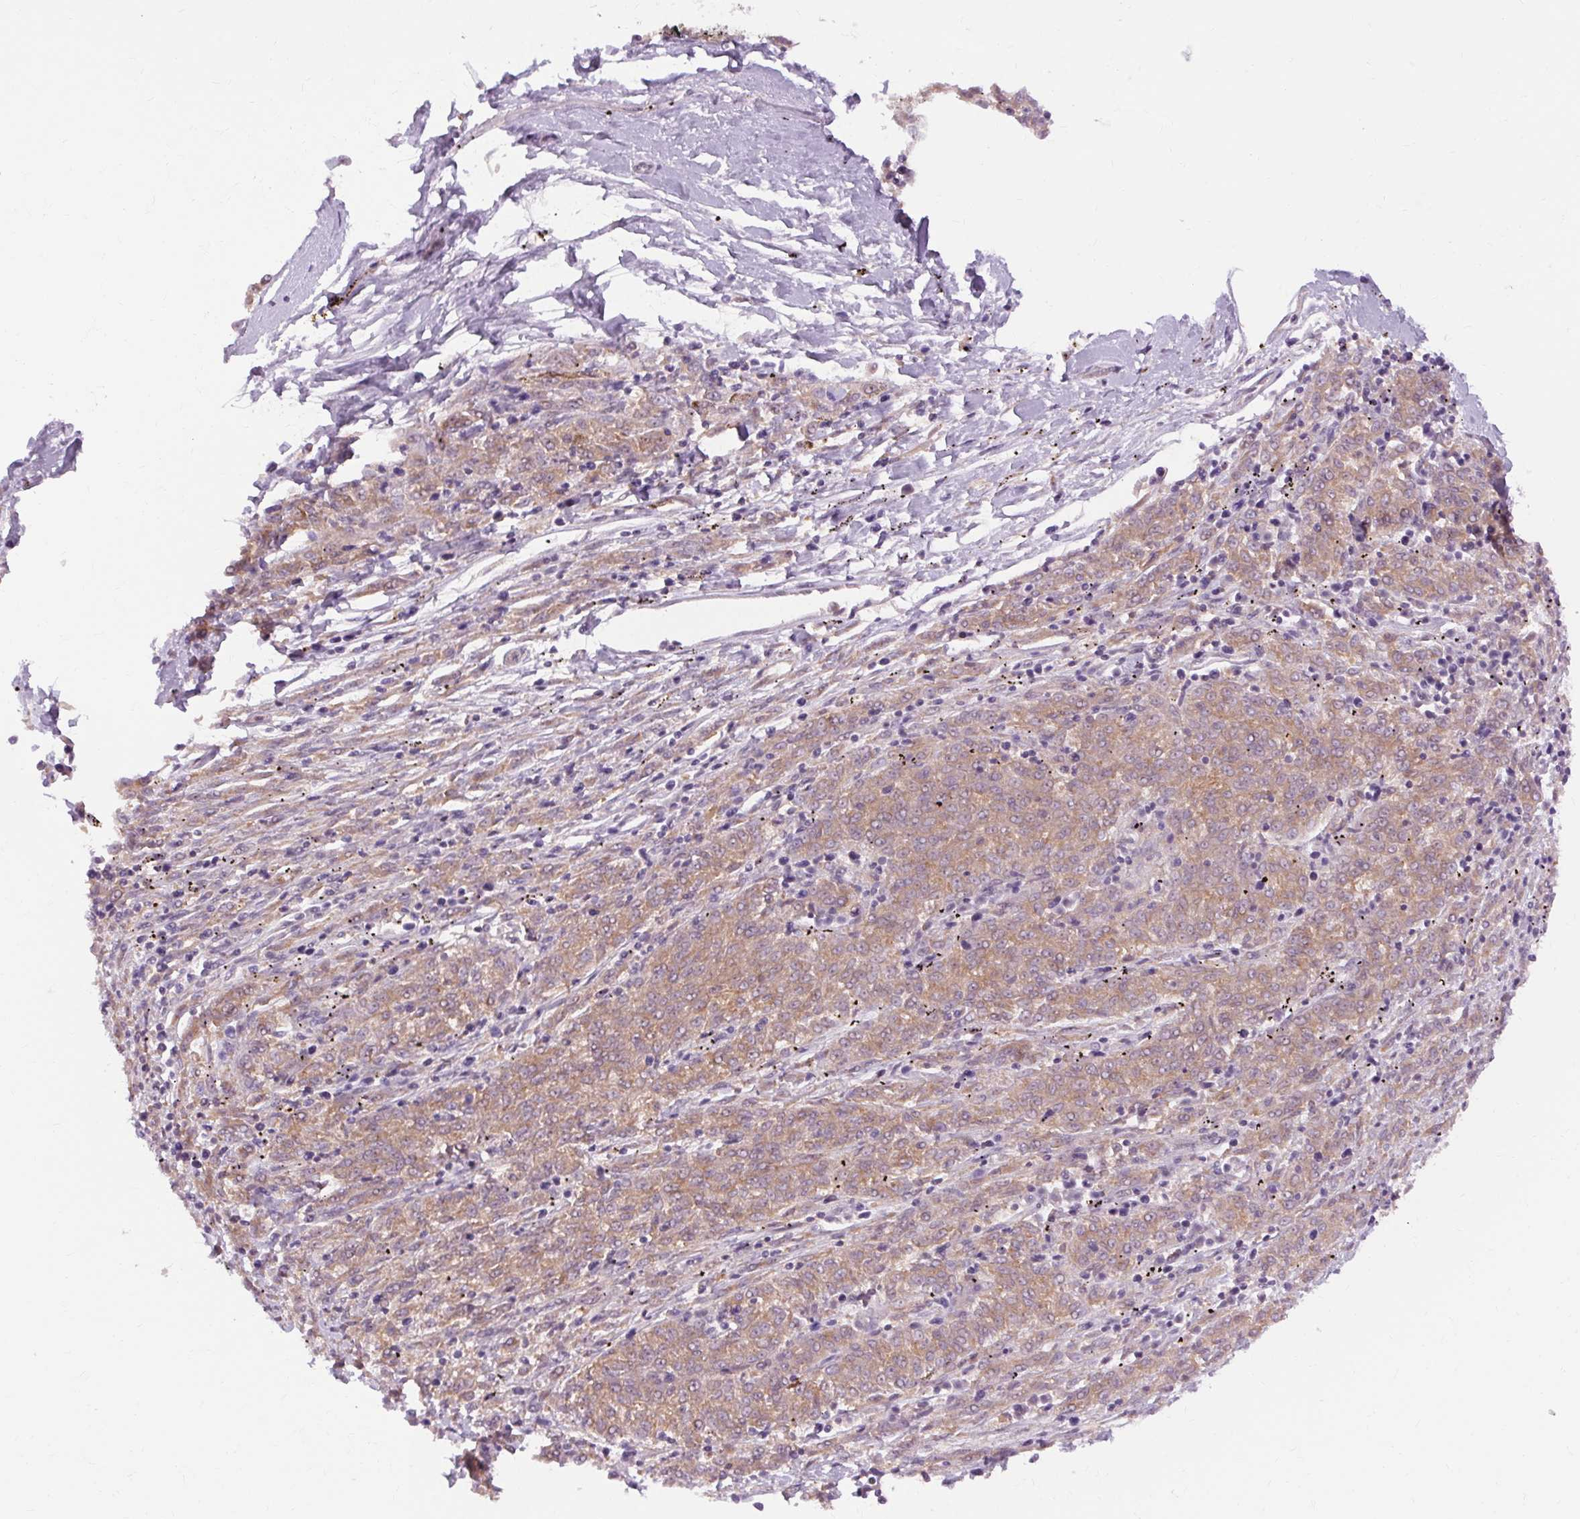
{"staining": {"intensity": "weak", "quantity": "25%-75%", "location": "cytoplasmic/membranous"}, "tissue": "melanoma", "cell_type": "Tumor cells", "image_type": "cancer", "snomed": [{"axis": "morphology", "description": "Malignant melanoma, NOS"}, {"axis": "topography", "description": "Skin"}], "caption": "About 25%-75% of tumor cells in malignant melanoma demonstrate weak cytoplasmic/membranous protein staining as visualized by brown immunohistochemical staining.", "gene": "TM6SF1", "patient": {"sex": "female", "age": 72}}